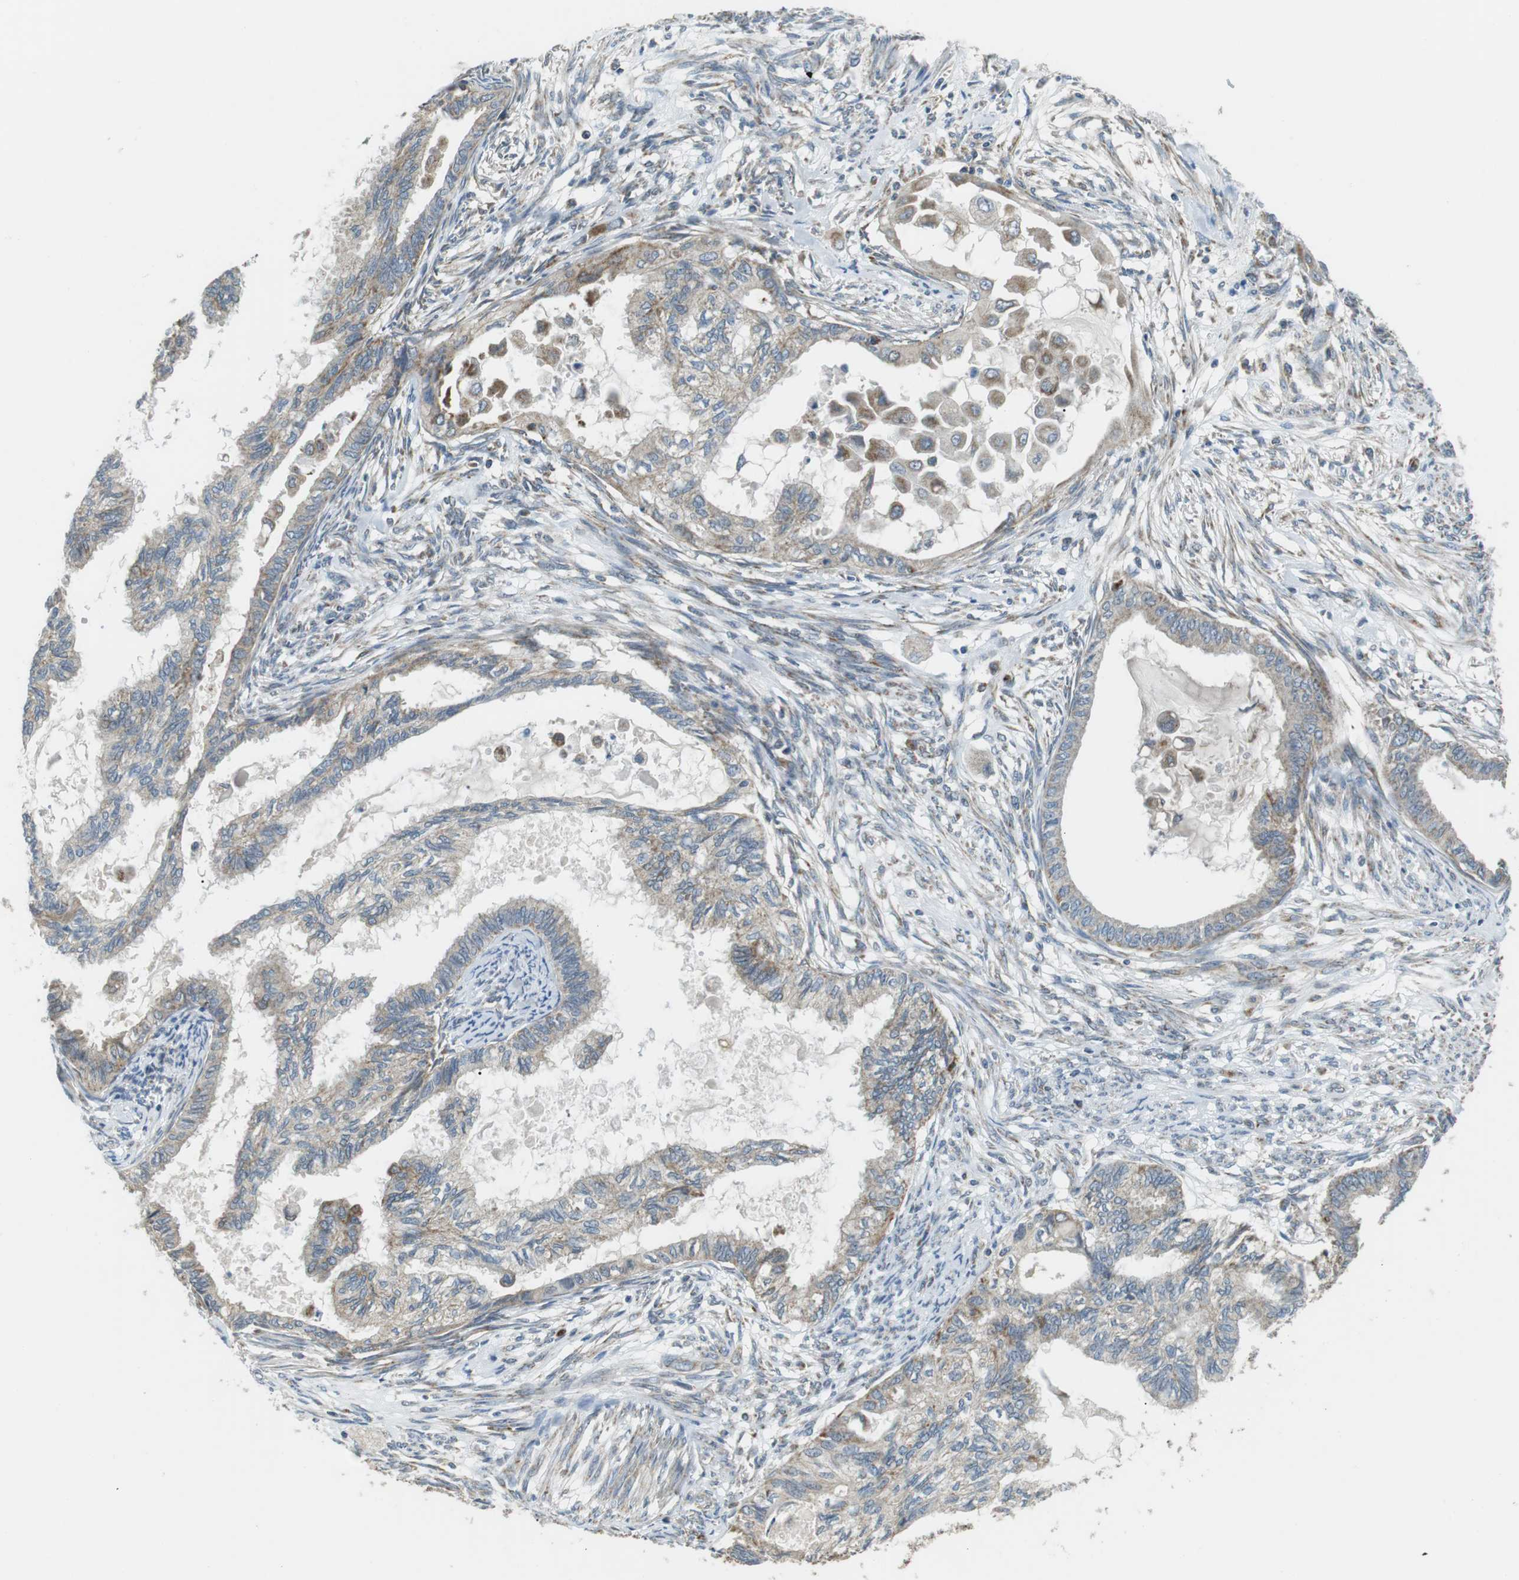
{"staining": {"intensity": "moderate", "quantity": "<25%", "location": "cytoplasmic/membranous"}, "tissue": "cervical cancer", "cell_type": "Tumor cells", "image_type": "cancer", "snomed": [{"axis": "morphology", "description": "Normal tissue, NOS"}, {"axis": "morphology", "description": "Adenocarcinoma, NOS"}, {"axis": "topography", "description": "Cervix"}, {"axis": "topography", "description": "Endometrium"}], "caption": "The image shows immunohistochemical staining of cervical cancer. There is moderate cytoplasmic/membranous expression is appreciated in about <25% of tumor cells.", "gene": "BACE1", "patient": {"sex": "female", "age": 86}}